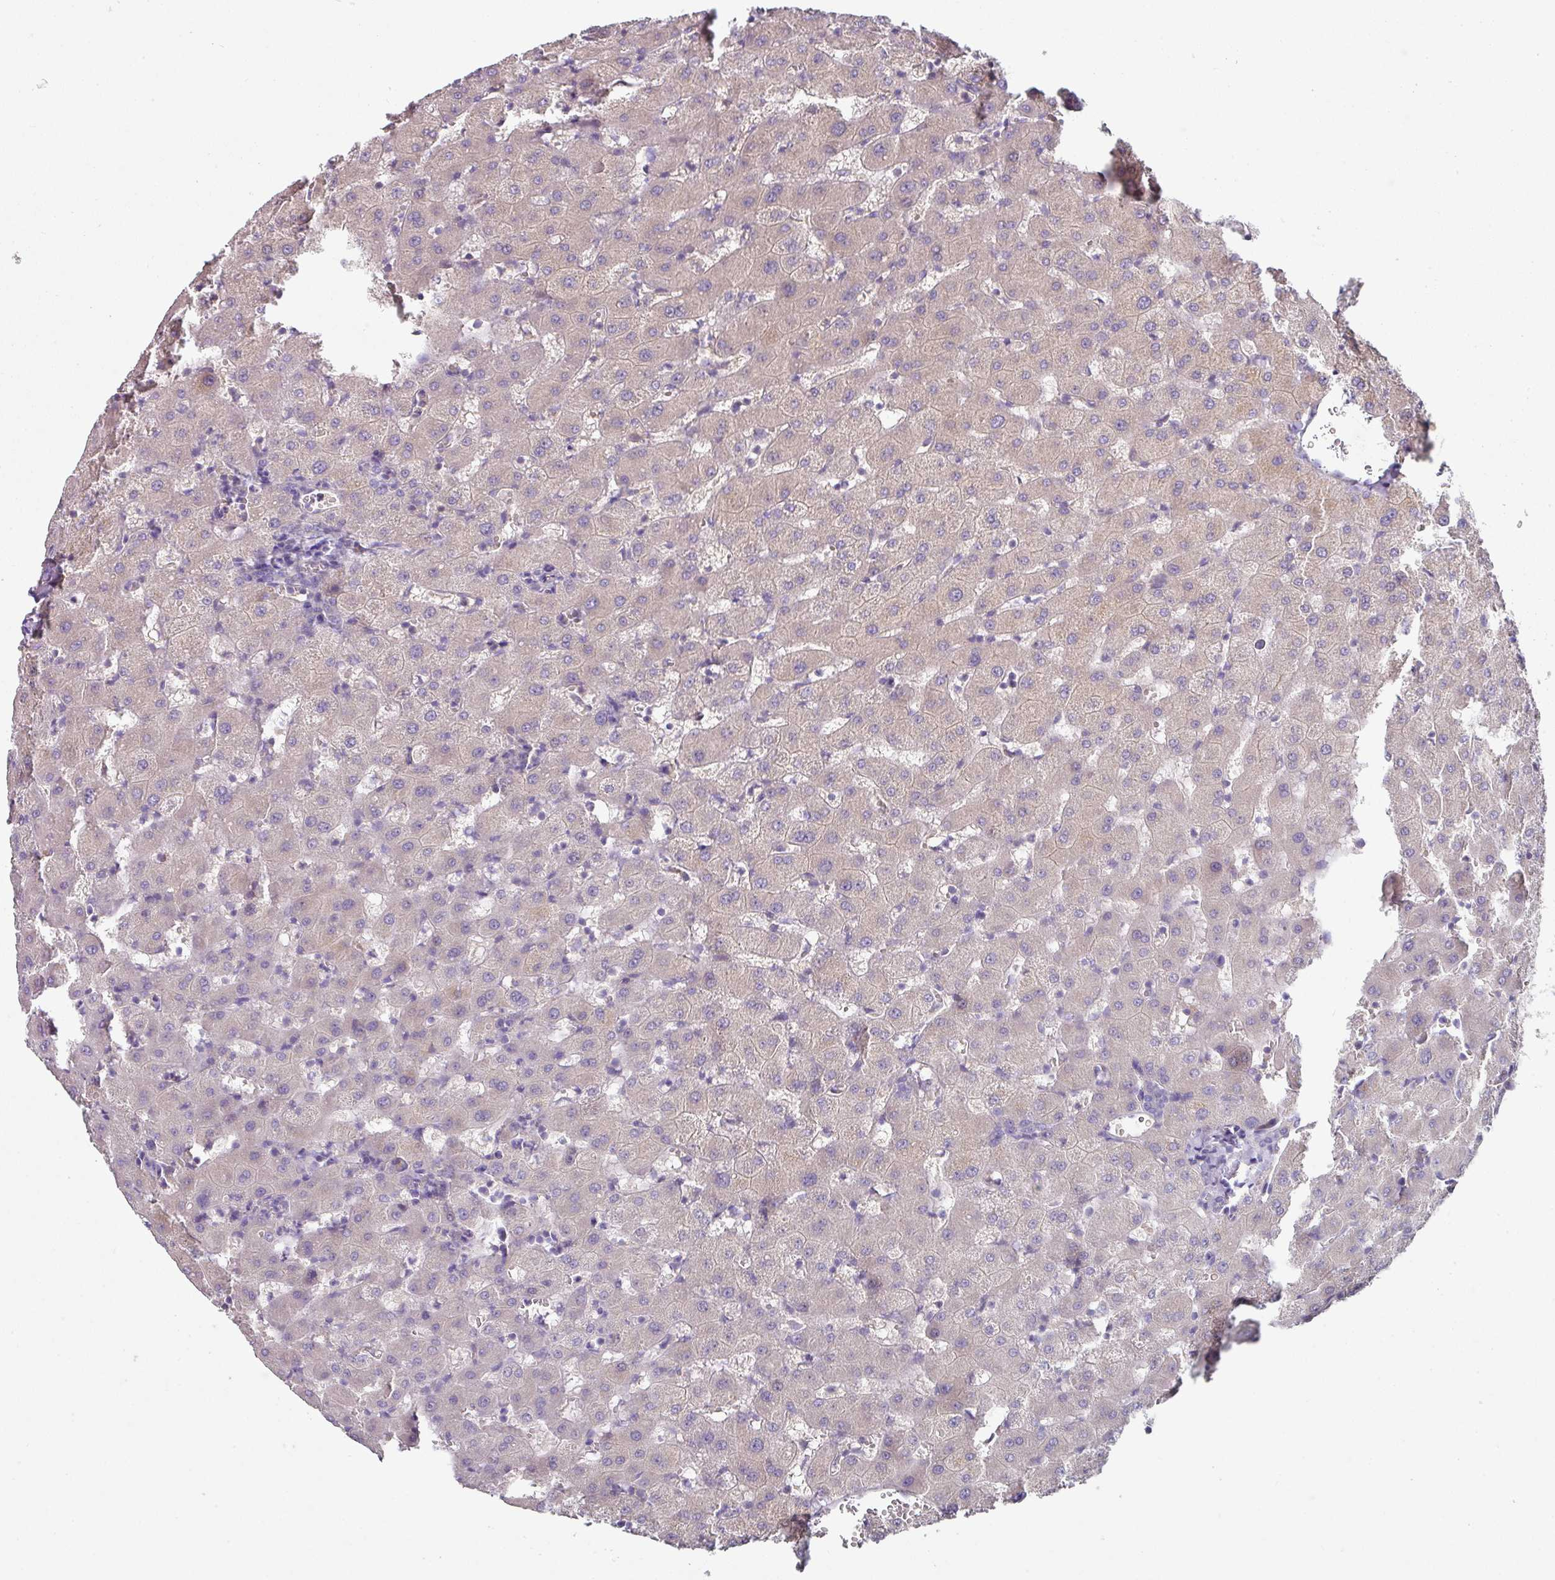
{"staining": {"intensity": "negative", "quantity": "none", "location": "none"}, "tissue": "liver", "cell_type": "Cholangiocytes", "image_type": "normal", "snomed": [{"axis": "morphology", "description": "Normal tissue, NOS"}, {"axis": "topography", "description": "Liver"}], "caption": "DAB immunohistochemical staining of benign human liver reveals no significant positivity in cholangiocytes.", "gene": "C4orf48", "patient": {"sex": "female", "age": 63}}